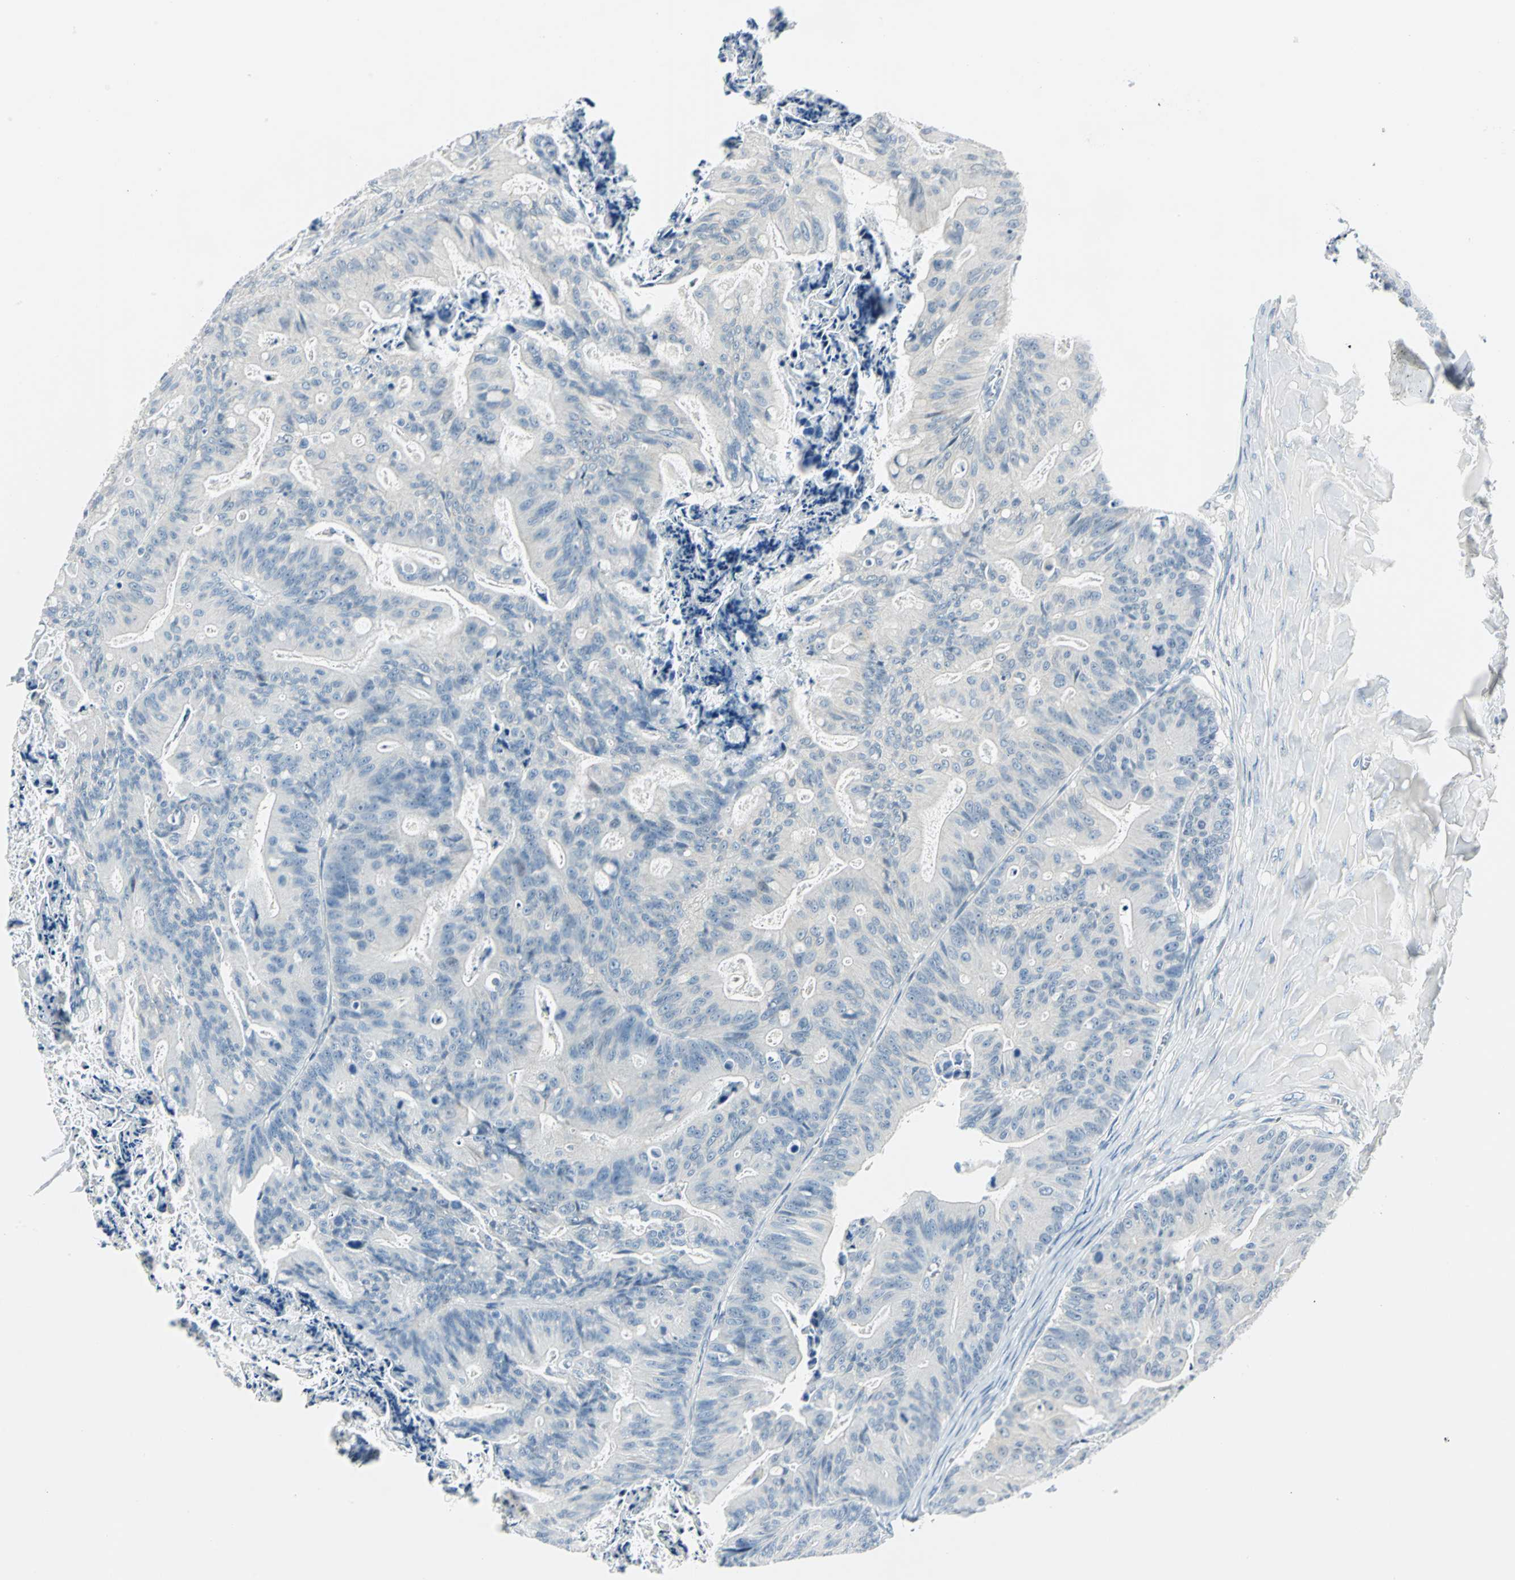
{"staining": {"intensity": "negative", "quantity": "none", "location": "none"}, "tissue": "ovarian cancer", "cell_type": "Tumor cells", "image_type": "cancer", "snomed": [{"axis": "morphology", "description": "Cystadenocarcinoma, mucinous, NOS"}, {"axis": "topography", "description": "Ovary"}], "caption": "Tumor cells are negative for brown protein staining in ovarian mucinous cystadenocarcinoma.", "gene": "AKR1A1", "patient": {"sex": "female", "age": 36}}